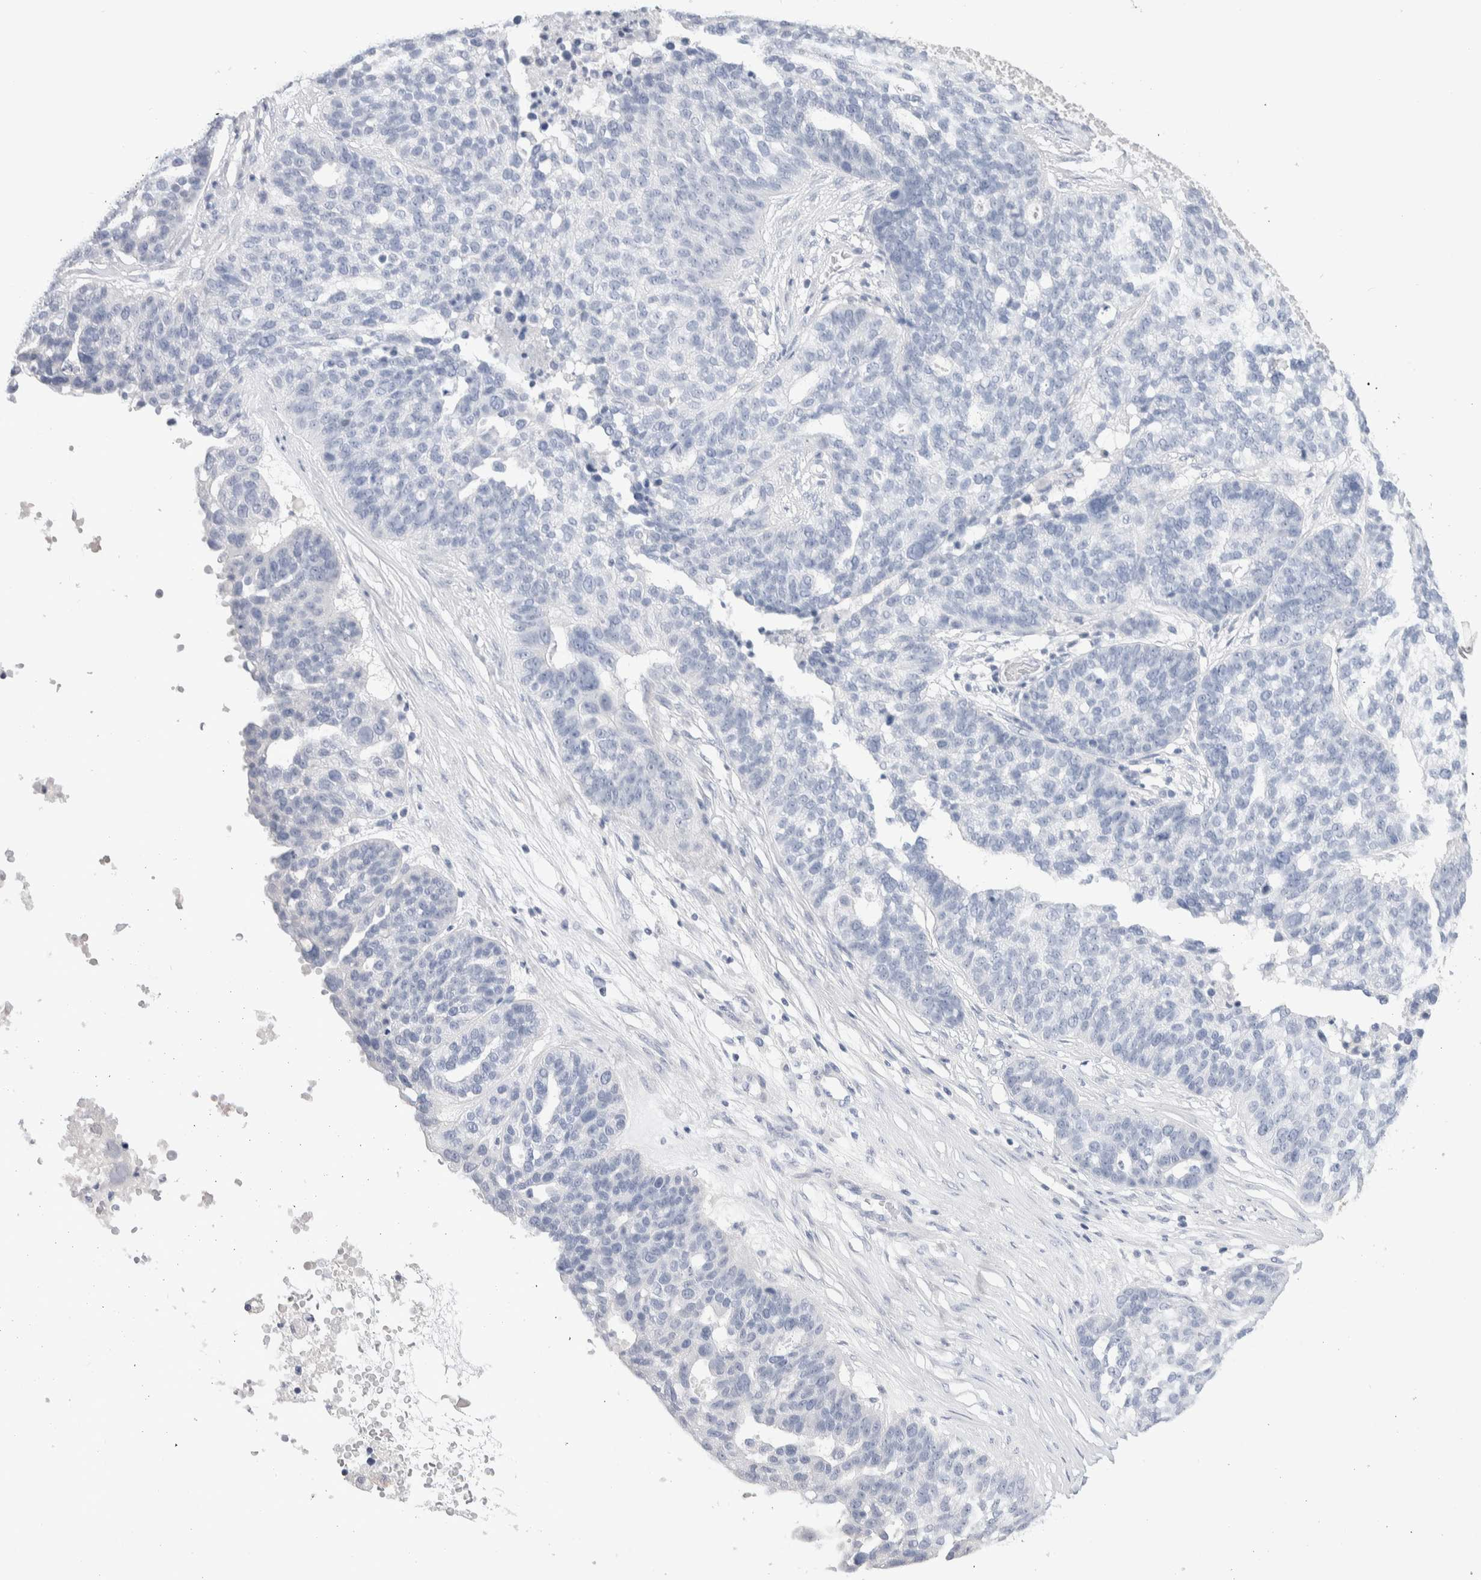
{"staining": {"intensity": "negative", "quantity": "none", "location": "none"}, "tissue": "ovarian cancer", "cell_type": "Tumor cells", "image_type": "cancer", "snomed": [{"axis": "morphology", "description": "Cystadenocarcinoma, serous, NOS"}, {"axis": "topography", "description": "Ovary"}], "caption": "Tumor cells show no significant positivity in ovarian serous cystadenocarcinoma.", "gene": "GDA", "patient": {"sex": "female", "age": 59}}